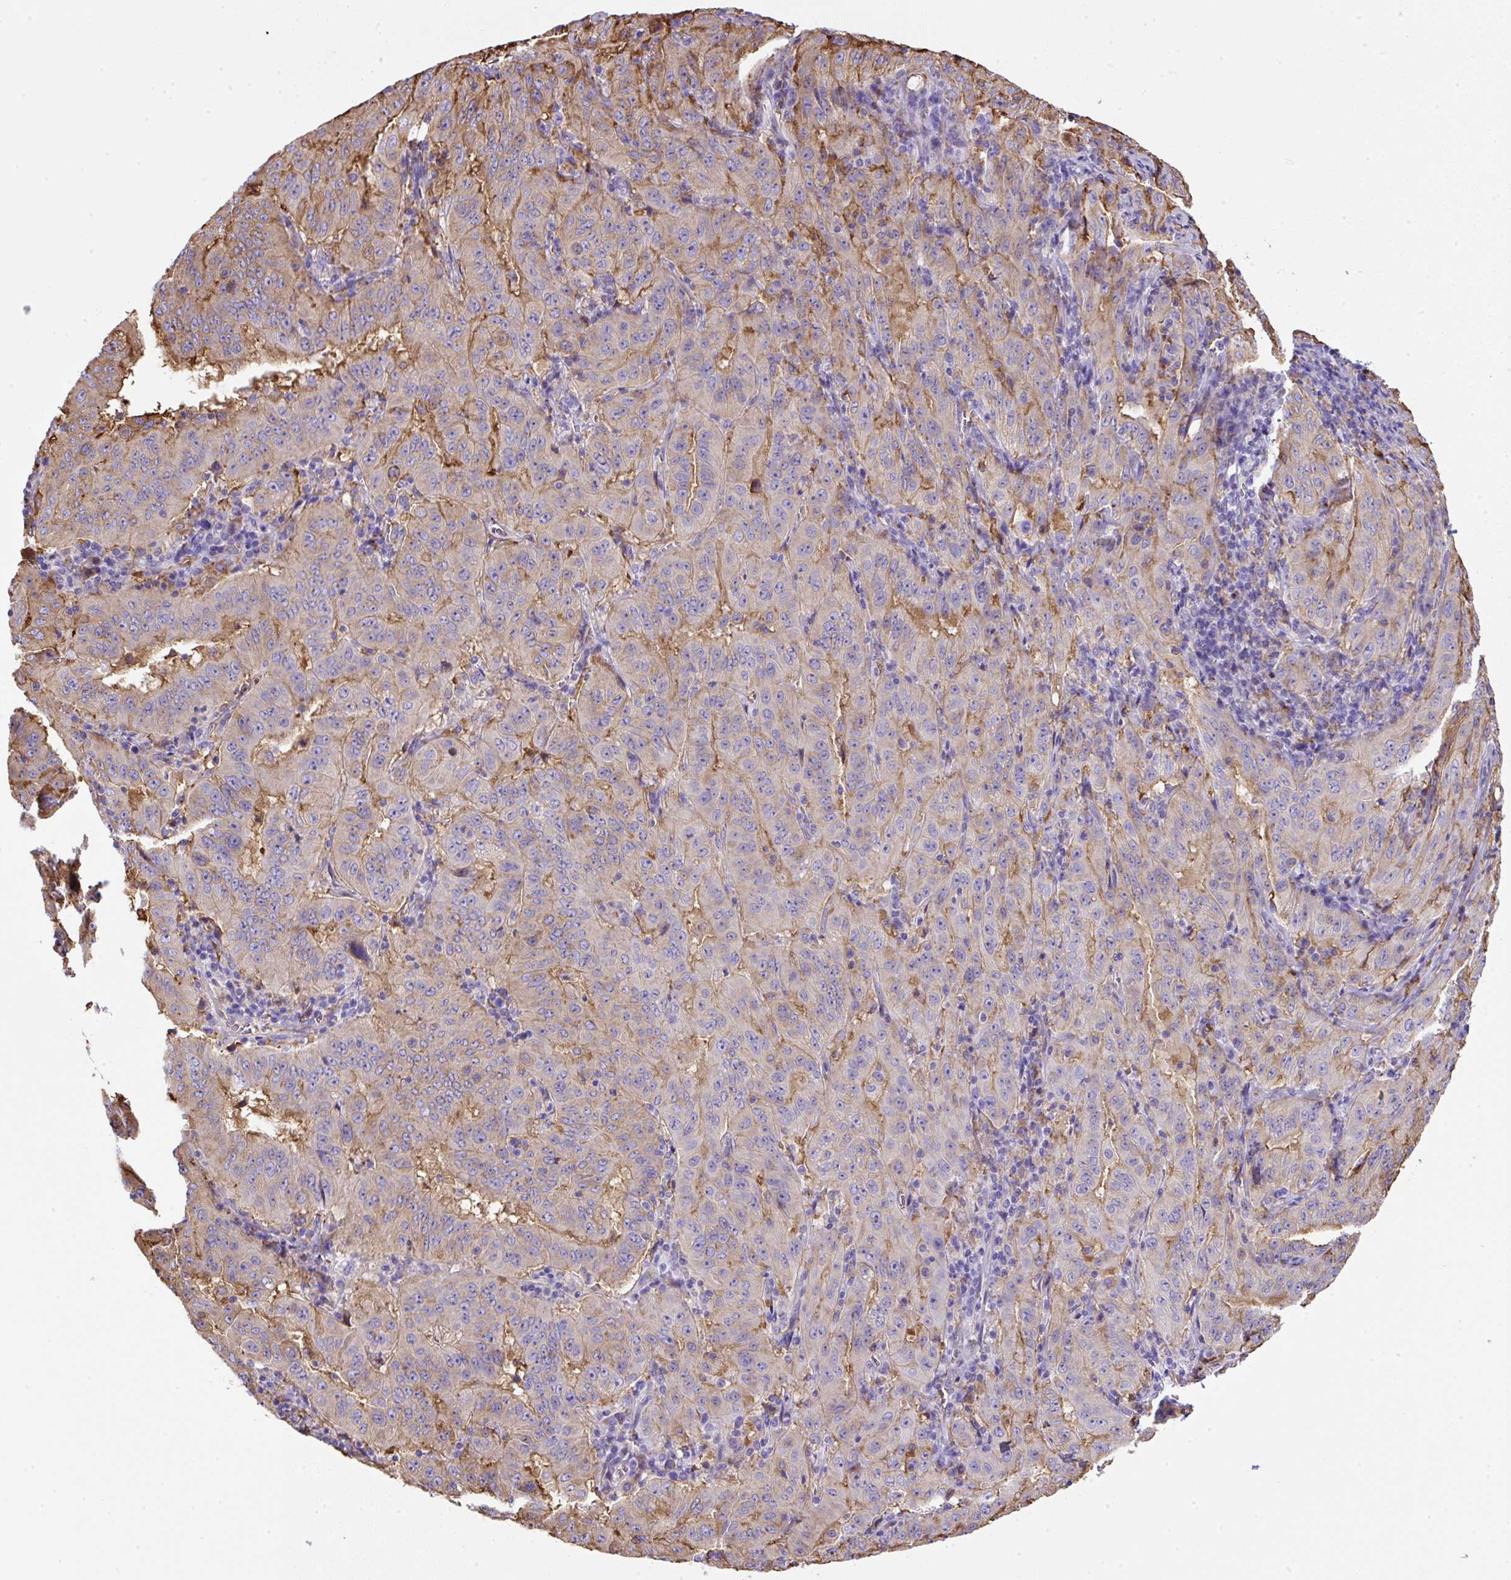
{"staining": {"intensity": "moderate", "quantity": "25%-75%", "location": "cytoplasmic/membranous"}, "tissue": "pancreatic cancer", "cell_type": "Tumor cells", "image_type": "cancer", "snomed": [{"axis": "morphology", "description": "Adenocarcinoma, NOS"}, {"axis": "topography", "description": "Pancreas"}], "caption": "Immunohistochemistry histopathology image of human pancreatic cancer stained for a protein (brown), which shows medium levels of moderate cytoplasmic/membranous positivity in approximately 25%-75% of tumor cells.", "gene": "MAGEB5", "patient": {"sex": "male", "age": 63}}